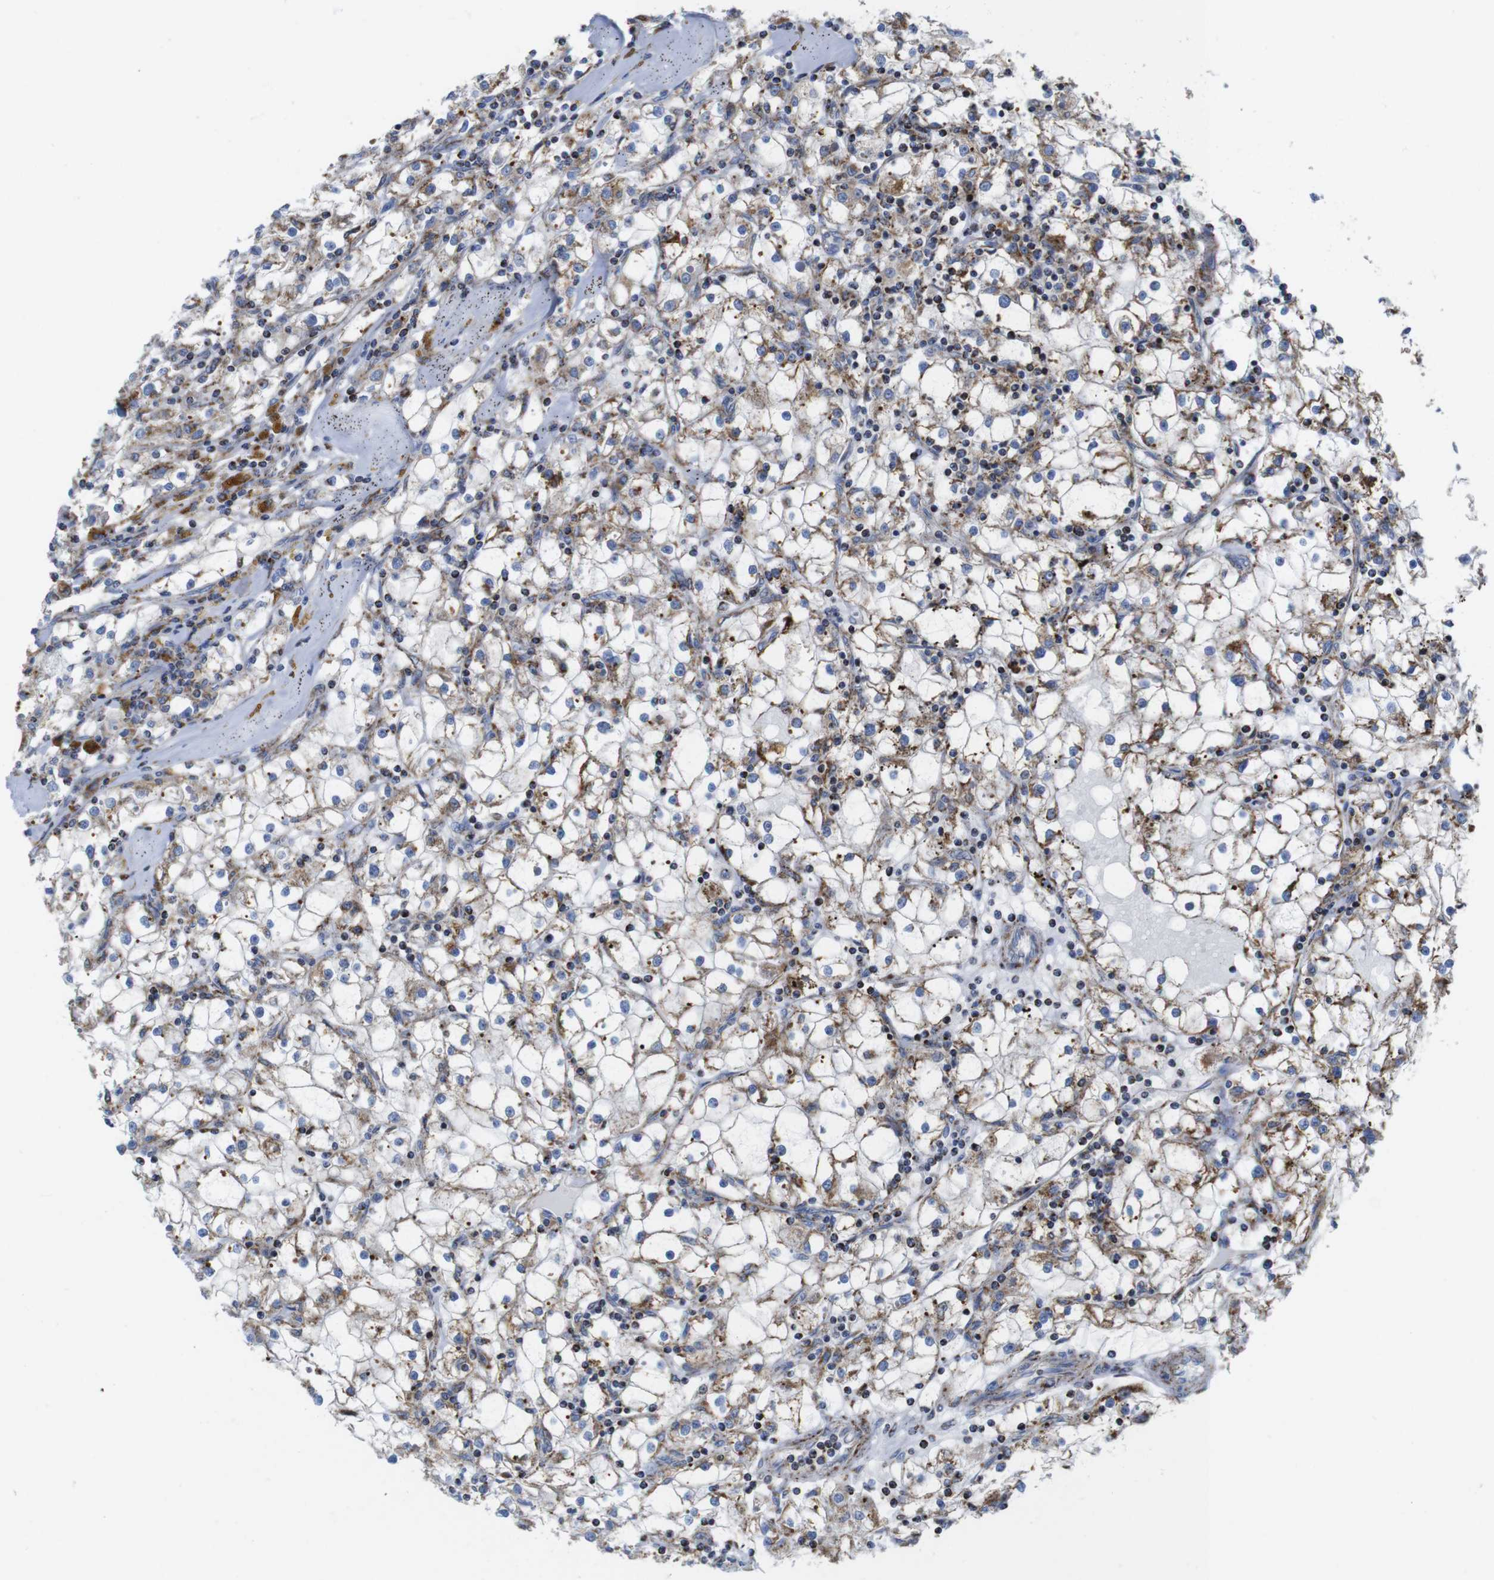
{"staining": {"intensity": "weak", "quantity": "<25%", "location": "cytoplasmic/membranous"}, "tissue": "renal cancer", "cell_type": "Tumor cells", "image_type": "cancer", "snomed": [{"axis": "morphology", "description": "Adenocarcinoma, NOS"}, {"axis": "topography", "description": "Kidney"}], "caption": "Immunohistochemical staining of renal cancer (adenocarcinoma) reveals no significant expression in tumor cells.", "gene": "TMEM192", "patient": {"sex": "male", "age": 56}}